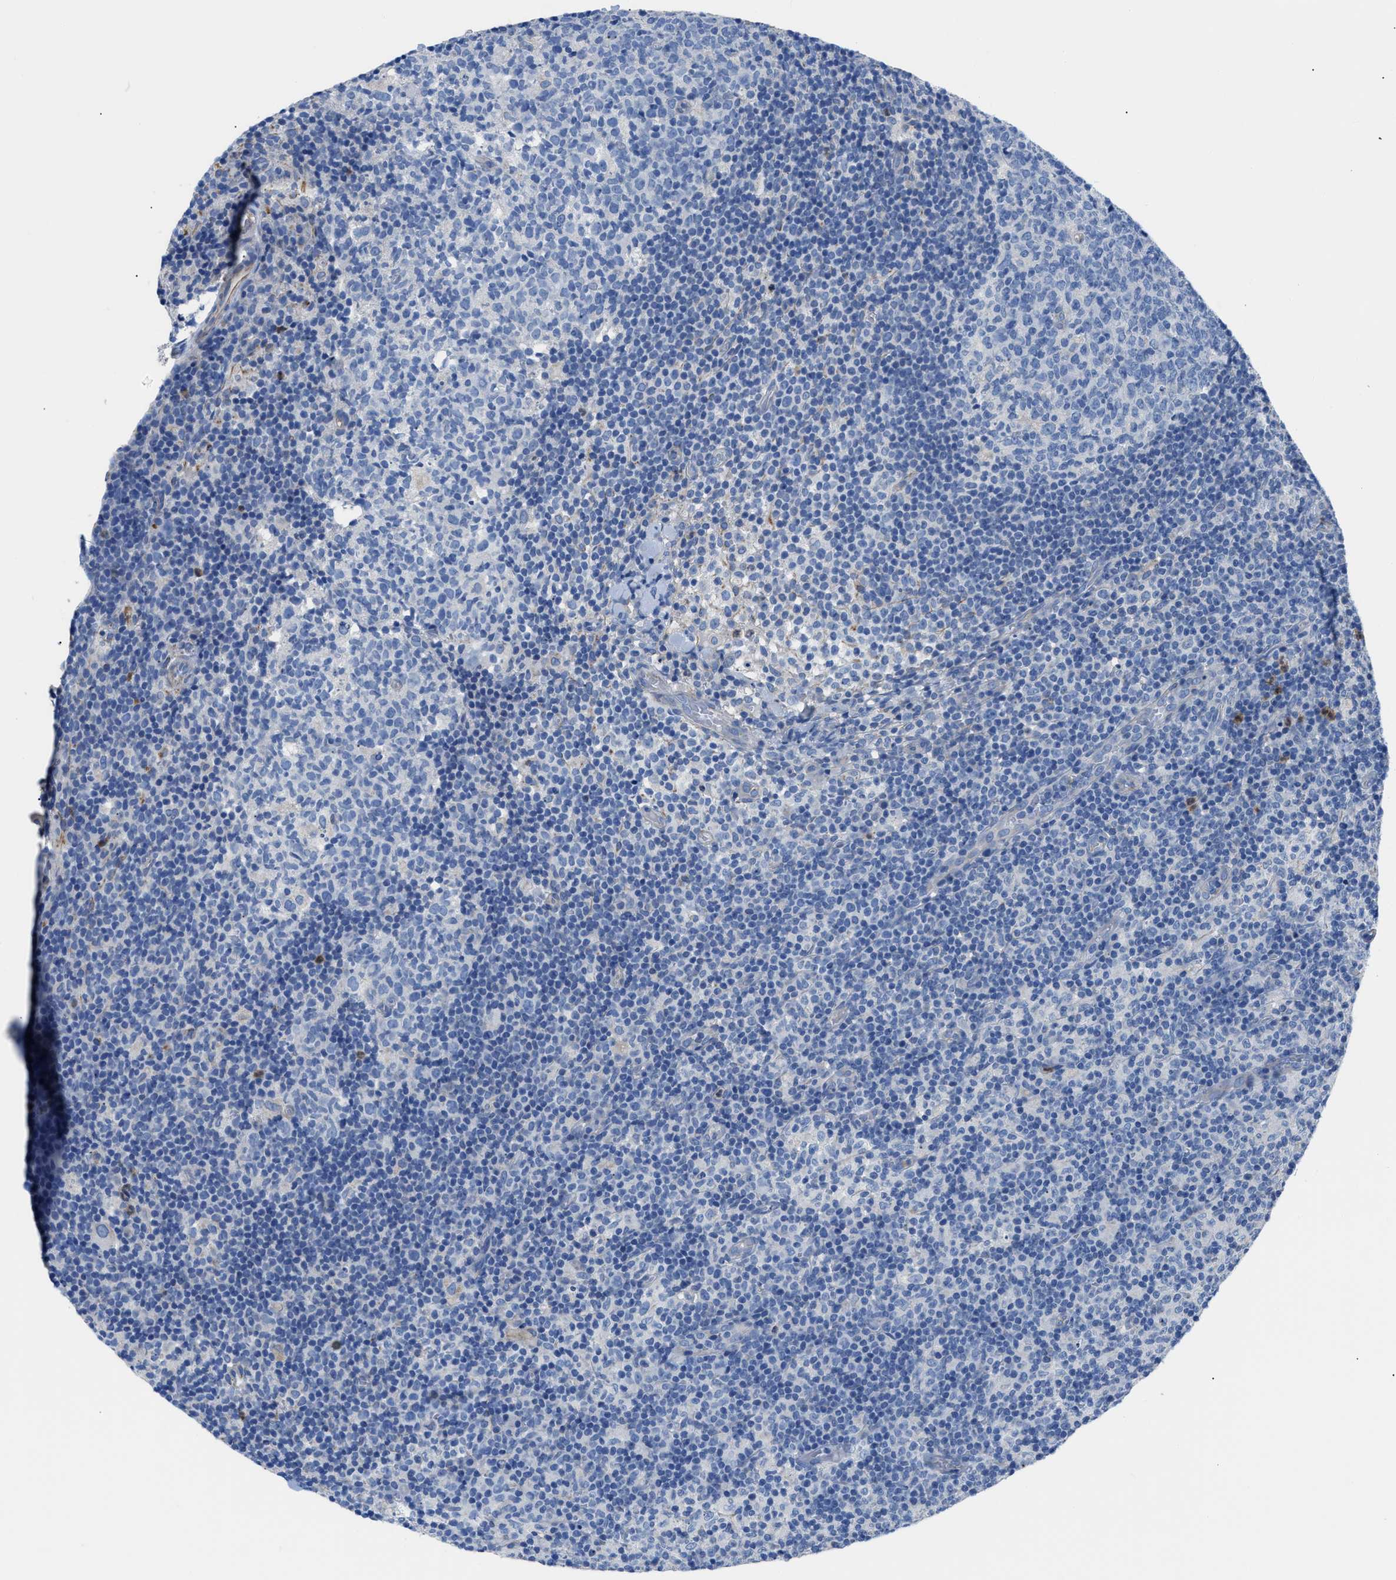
{"staining": {"intensity": "negative", "quantity": "none", "location": "none"}, "tissue": "lymph node", "cell_type": "Germinal center cells", "image_type": "normal", "snomed": [{"axis": "morphology", "description": "Normal tissue, NOS"}, {"axis": "morphology", "description": "Inflammation, NOS"}, {"axis": "topography", "description": "Lymph node"}], "caption": "IHC of unremarkable lymph node reveals no positivity in germinal center cells.", "gene": "ITPR1", "patient": {"sex": "male", "age": 55}}